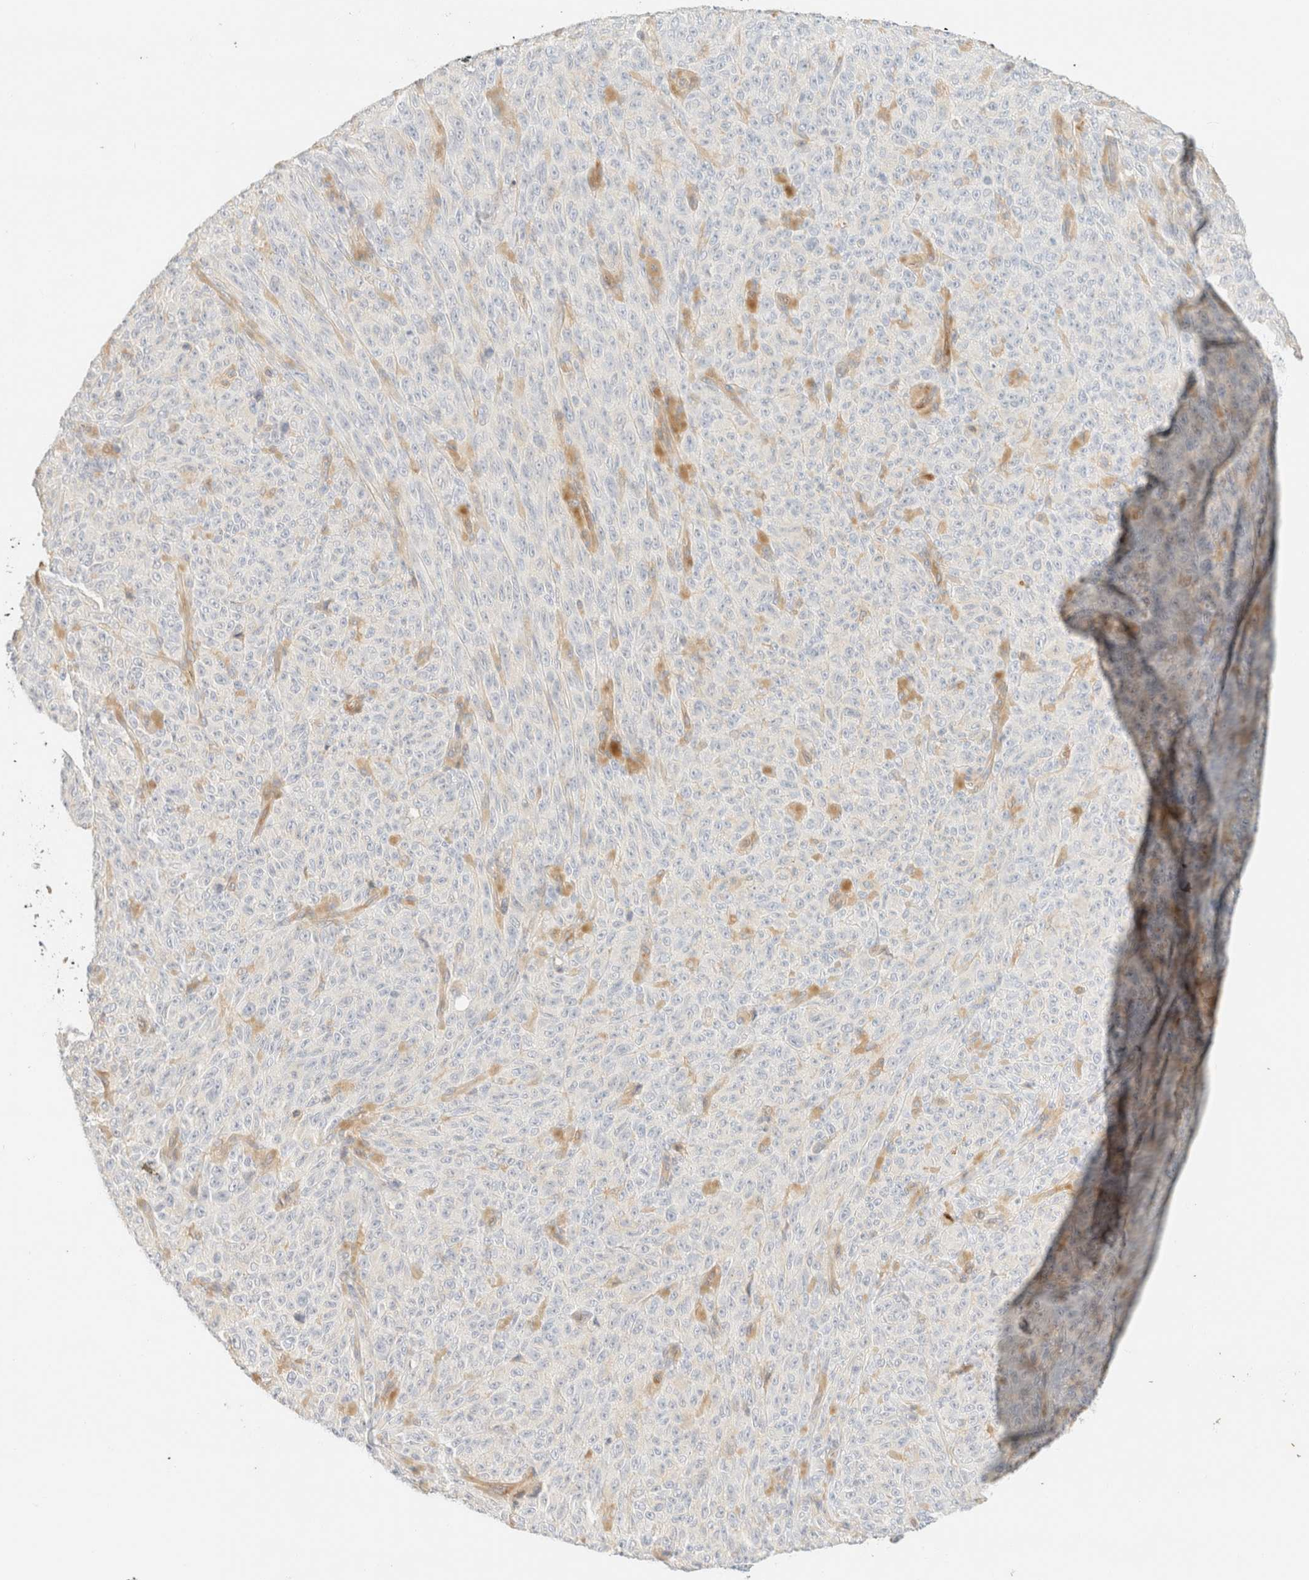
{"staining": {"intensity": "negative", "quantity": "none", "location": "none"}, "tissue": "melanoma", "cell_type": "Tumor cells", "image_type": "cancer", "snomed": [{"axis": "morphology", "description": "Malignant melanoma, NOS"}, {"axis": "topography", "description": "Skin"}], "caption": "A photomicrograph of melanoma stained for a protein reveals no brown staining in tumor cells.", "gene": "FHOD1", "patient": {"sex": "female", "age": 82}}